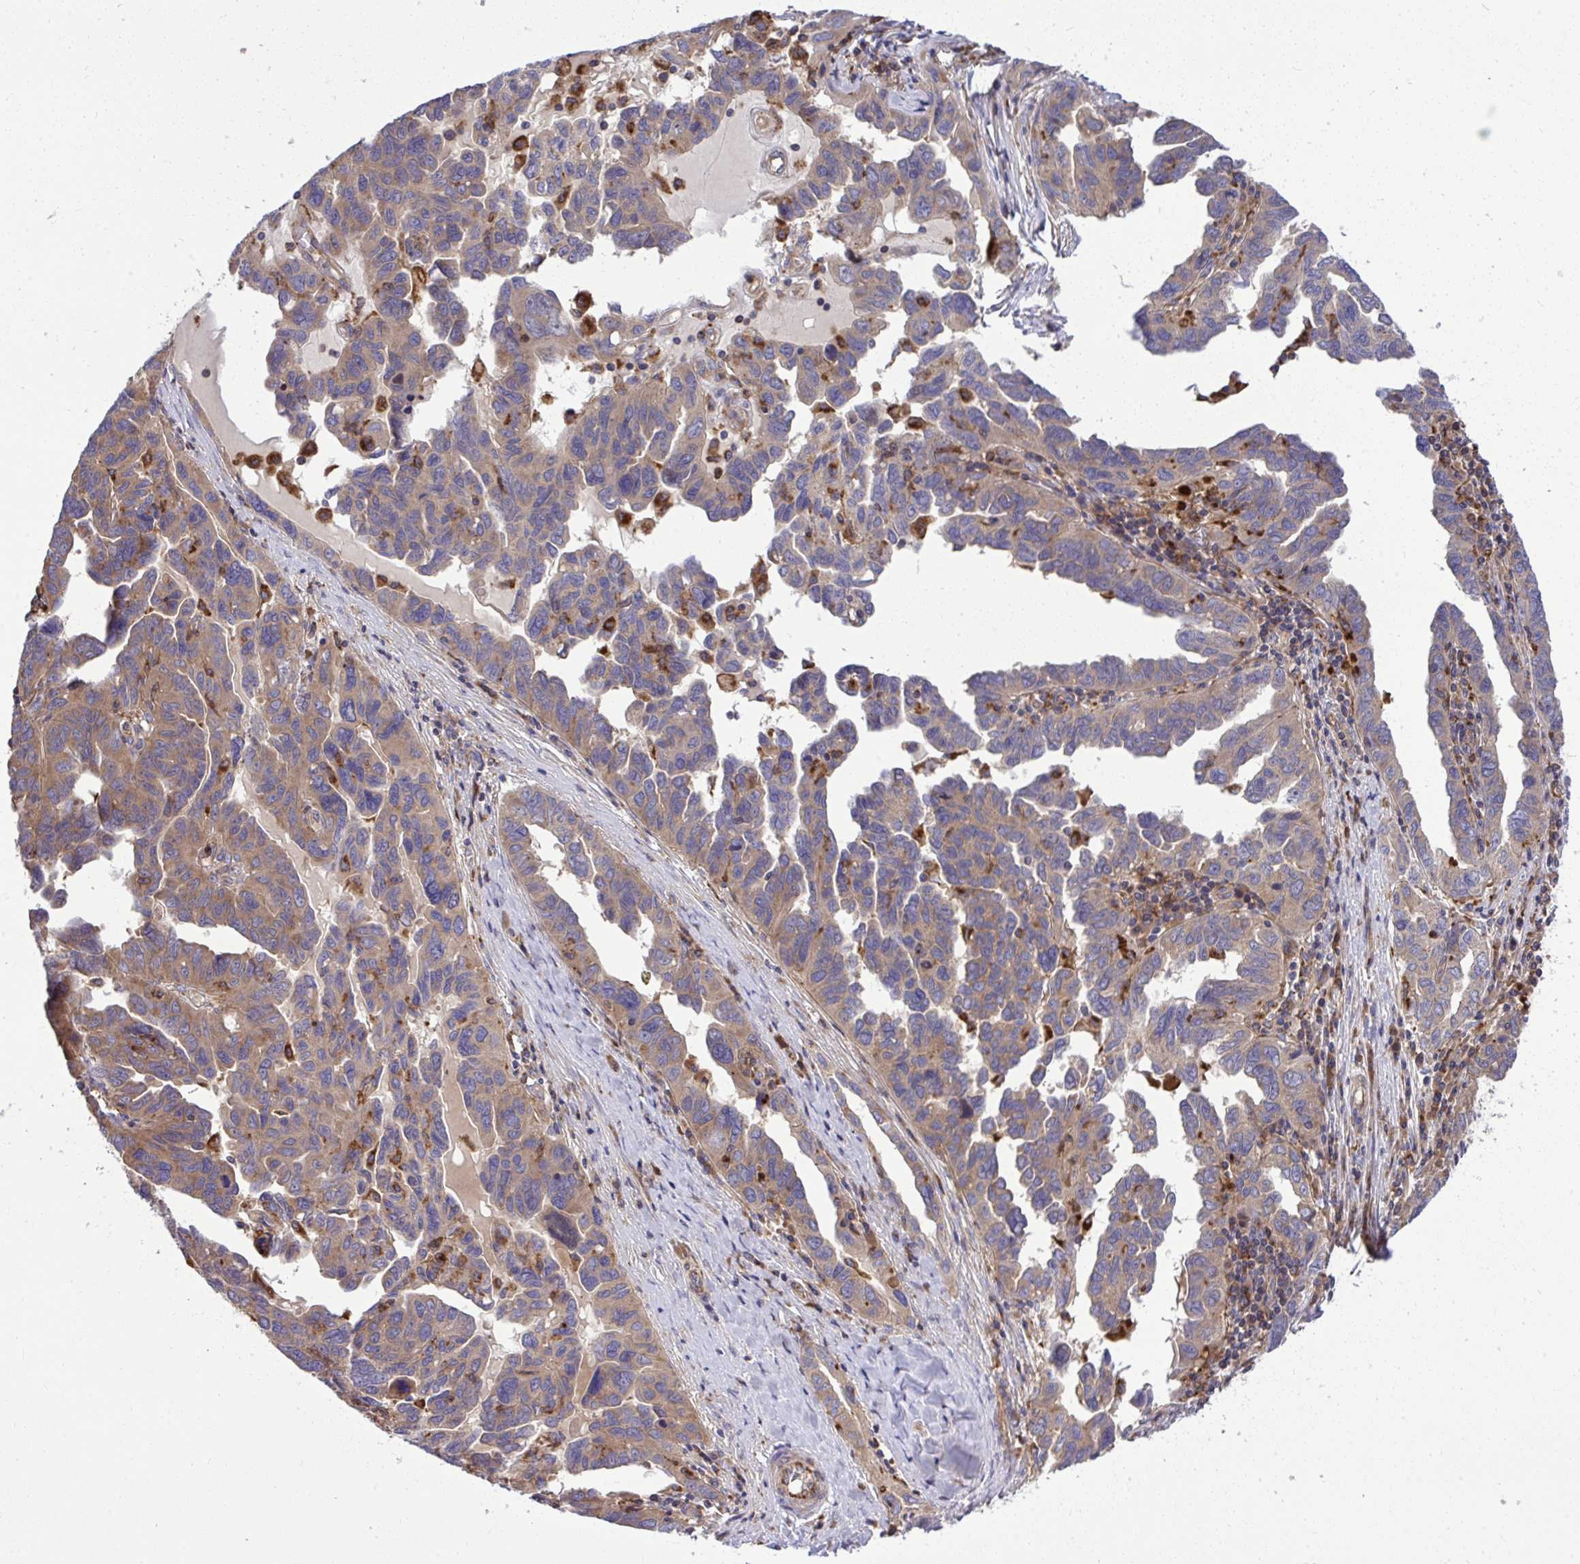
{"staining": {"intensity": "weak", "quantity": "25%-75%", "location": "cytoplasmic/membranous"}, "tissue": "ovarian cancer", "cell_type": "Tumor cells", "image_type": "cancer", "snomed": [{"axis": "morphology", "description": "Cystadenocarcinoma, serous, NOS"}, {"axis": "topography", "description": "Ovary"}], "caption": "Ovarian cancer (serous cystadenocarcinoma) stained with DAB (3,3'-diaminobenzidine) immunohistochemistry displays low levels of weak cytoplasmic/membranous expression in approximately 25%-75% of tumor cells.", "gene": "PAIP2", "patient": {"sex": "female", "age": 64}}